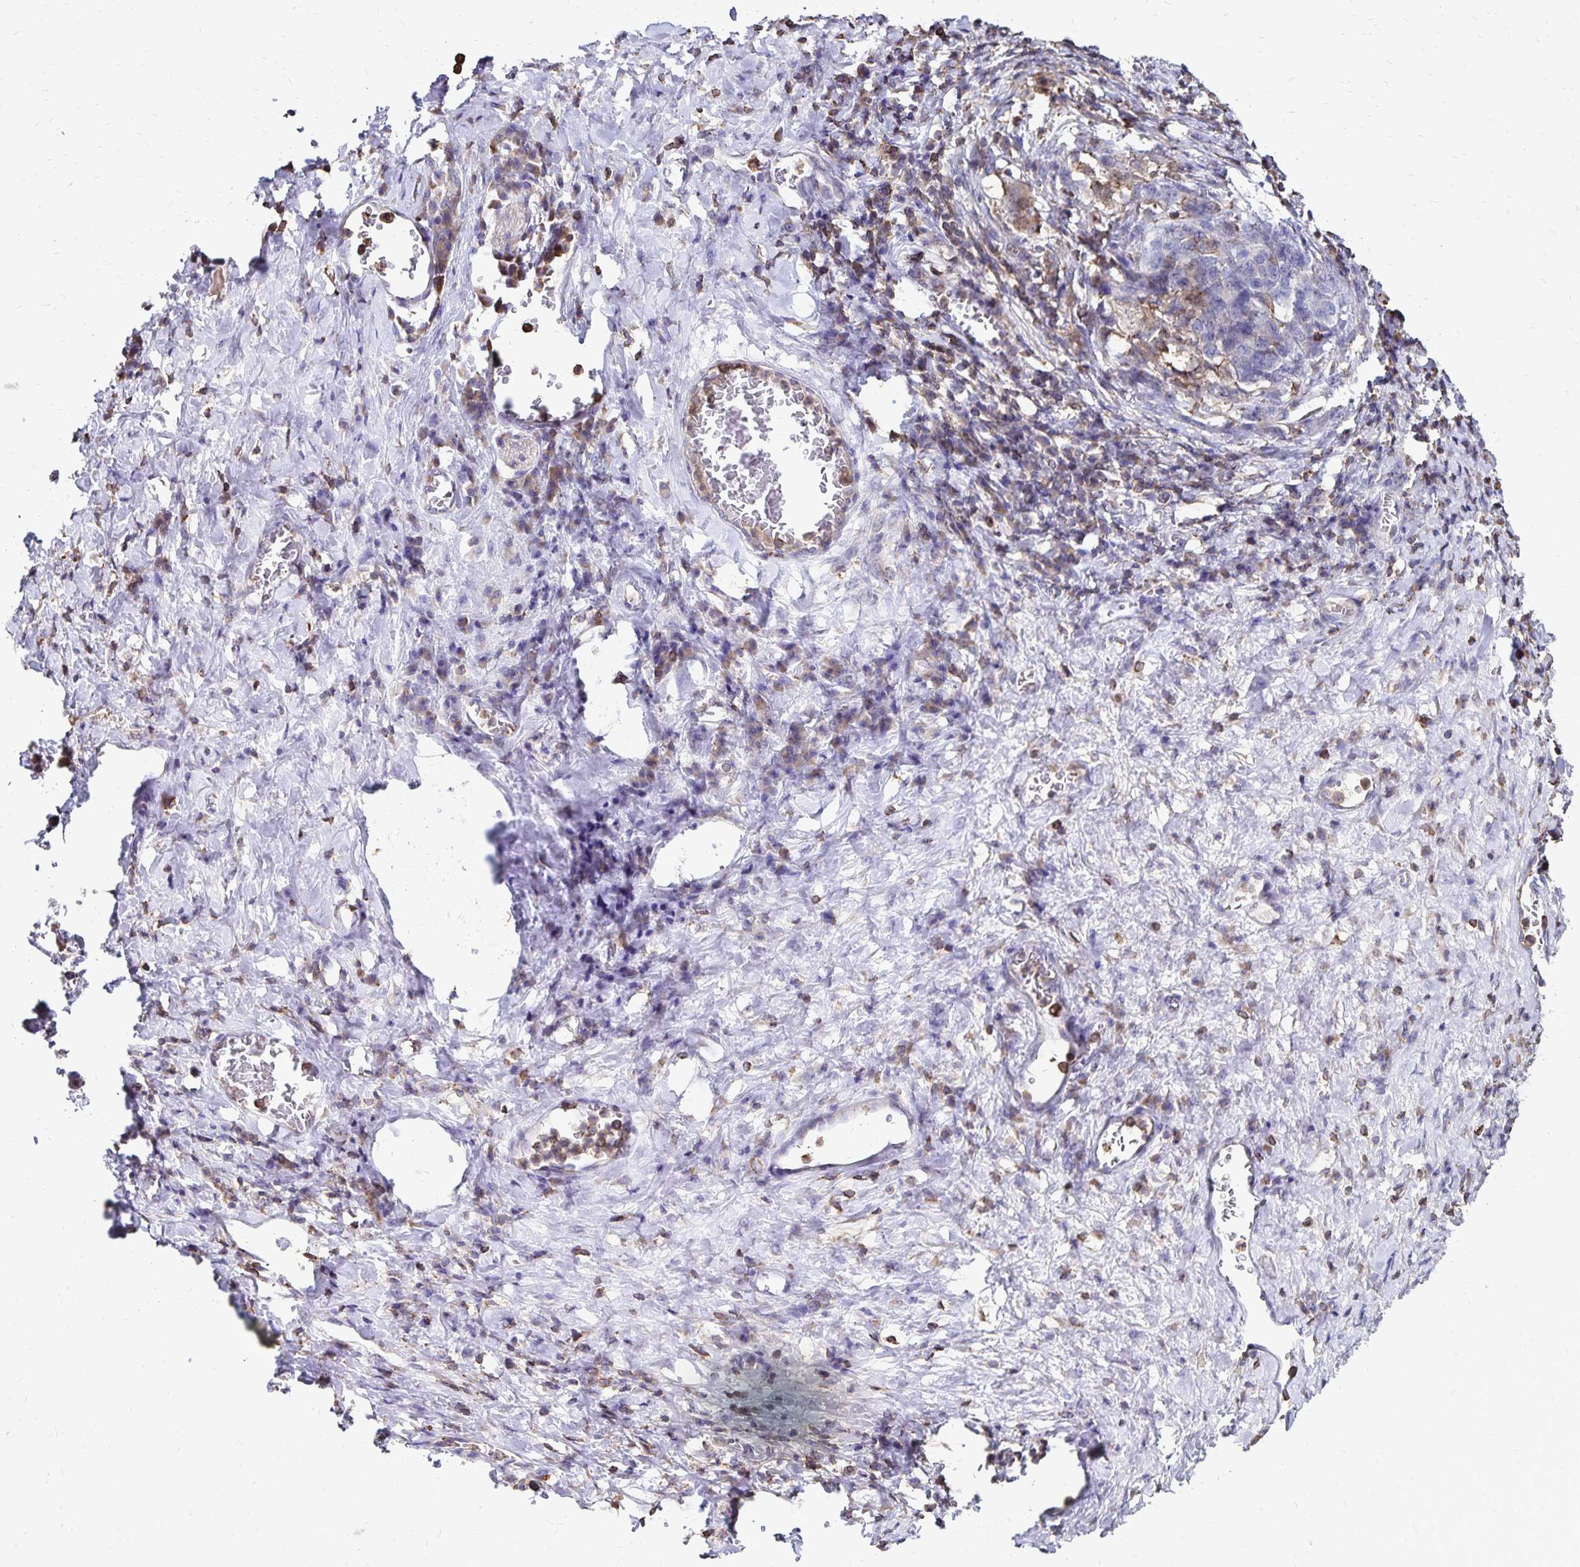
{"staining": {"intensity": "negative", "quantity": "none", "location": "none"}, "tissue": "stomach cancer", "cell_type": "Tumor cells", "image_type": "cancer", "snomed": [{"axis": "morphology", "description": "Normal tissue, NOS"}, {"axis": "morphology", "description": "Adenocarcinoma, NOS"}, {"axis": "topography", "description": "Stomach"}], "caption": "Immunohistochemical staining of human stomach cancer (adenocarcinoma) reveals no significant expression in tumor cells. (DAB (3,3'-diaminobenzidine) IHC with hematoxylin counter stain).", "gene": "NAGPA", "patient": {"sex": "female", "age": 64}}